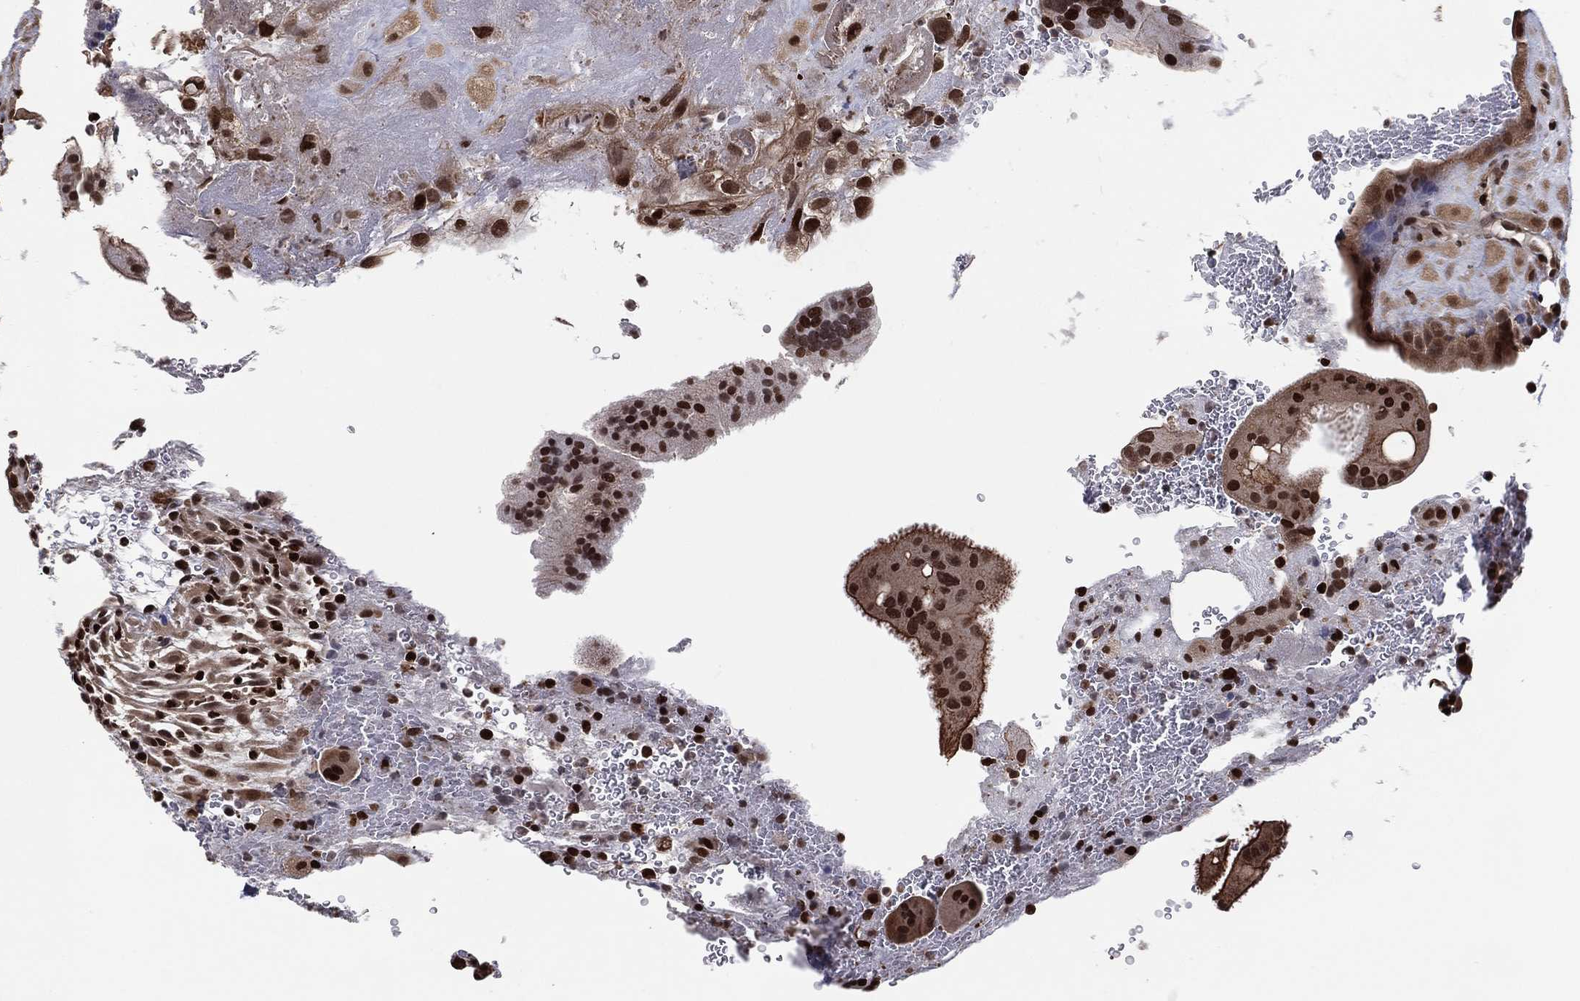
{"staining": {"intensity": "strong", "quantity": ">75%", "location": "cytoplasmic/membranous,nuclear"}, "tissue": "placenta", "cell_type": "Decidual cells", "image_type": "normal", "snomed": [{"axis": "morphology", "description": "Normal tissue, NOS"}, {"axis": "topography", "description": "Placenta"}], "caption": "The micrograph reveals a brown stain indicating the presence of a protein in the cytoplasmic/membranous,nuclear of decidual cells in placenta. The staining was performed using DAB (3,3'-diaminobenzidine), with brown indicating positive protein expression. Nuclei are stained blue with hematoxylin.", "gene": "PSMA1", "patient": {"sex": "female", "age": 19}}